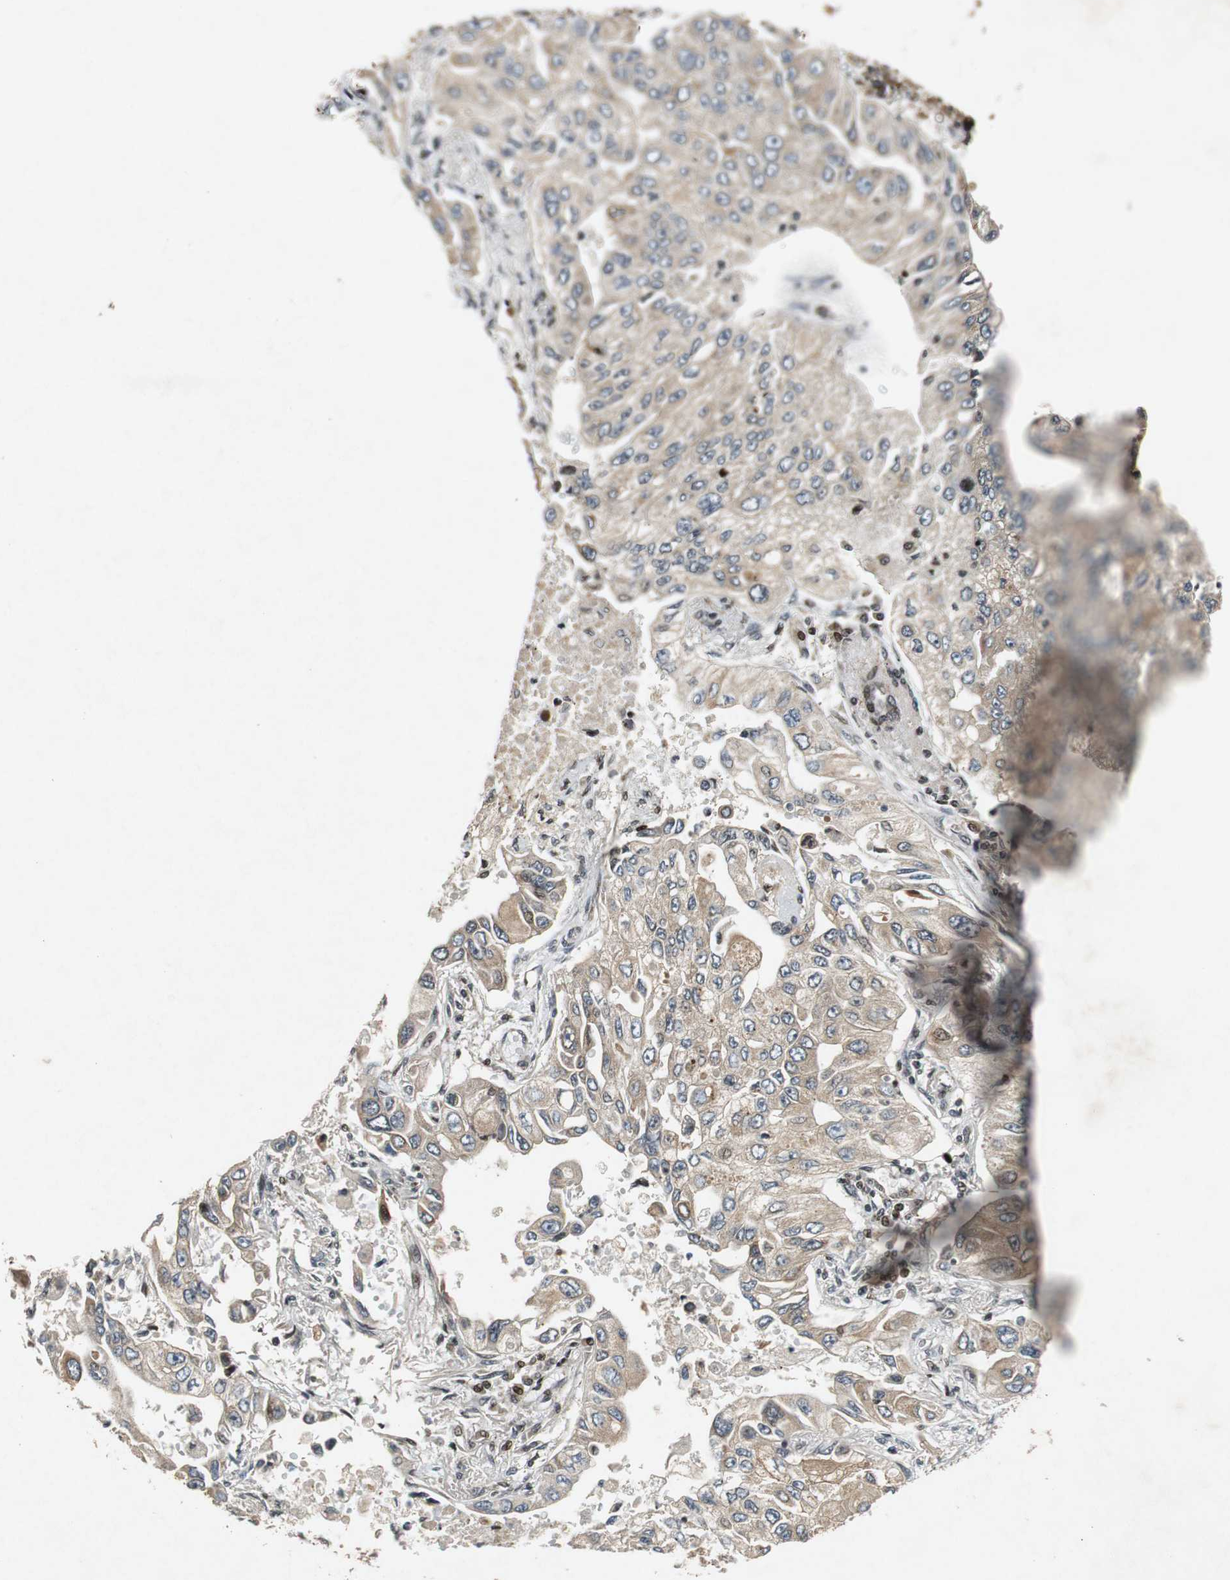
{"staining": {"intensity": "weak", "quantity": ">75%", "location": "cytoplasmic/membranous"}, "tissue": "lung cancer", "cell_type": "Tumor cells", "image_type": "cancer", "snomed": [{"axis": "morphology", "description": "Adenocarcinoma, NOS"}, {"axis": "topography", "description": "Lung"}], "caption": "A micrograph showing weak cytoplasmic/membranous staining in approximately >75% of tumor cells in lung cancer, as visualized by brown immunohistochemical staining.", "gene": "TUBA4A", "patient": {"sex": "male", "age": 84}}